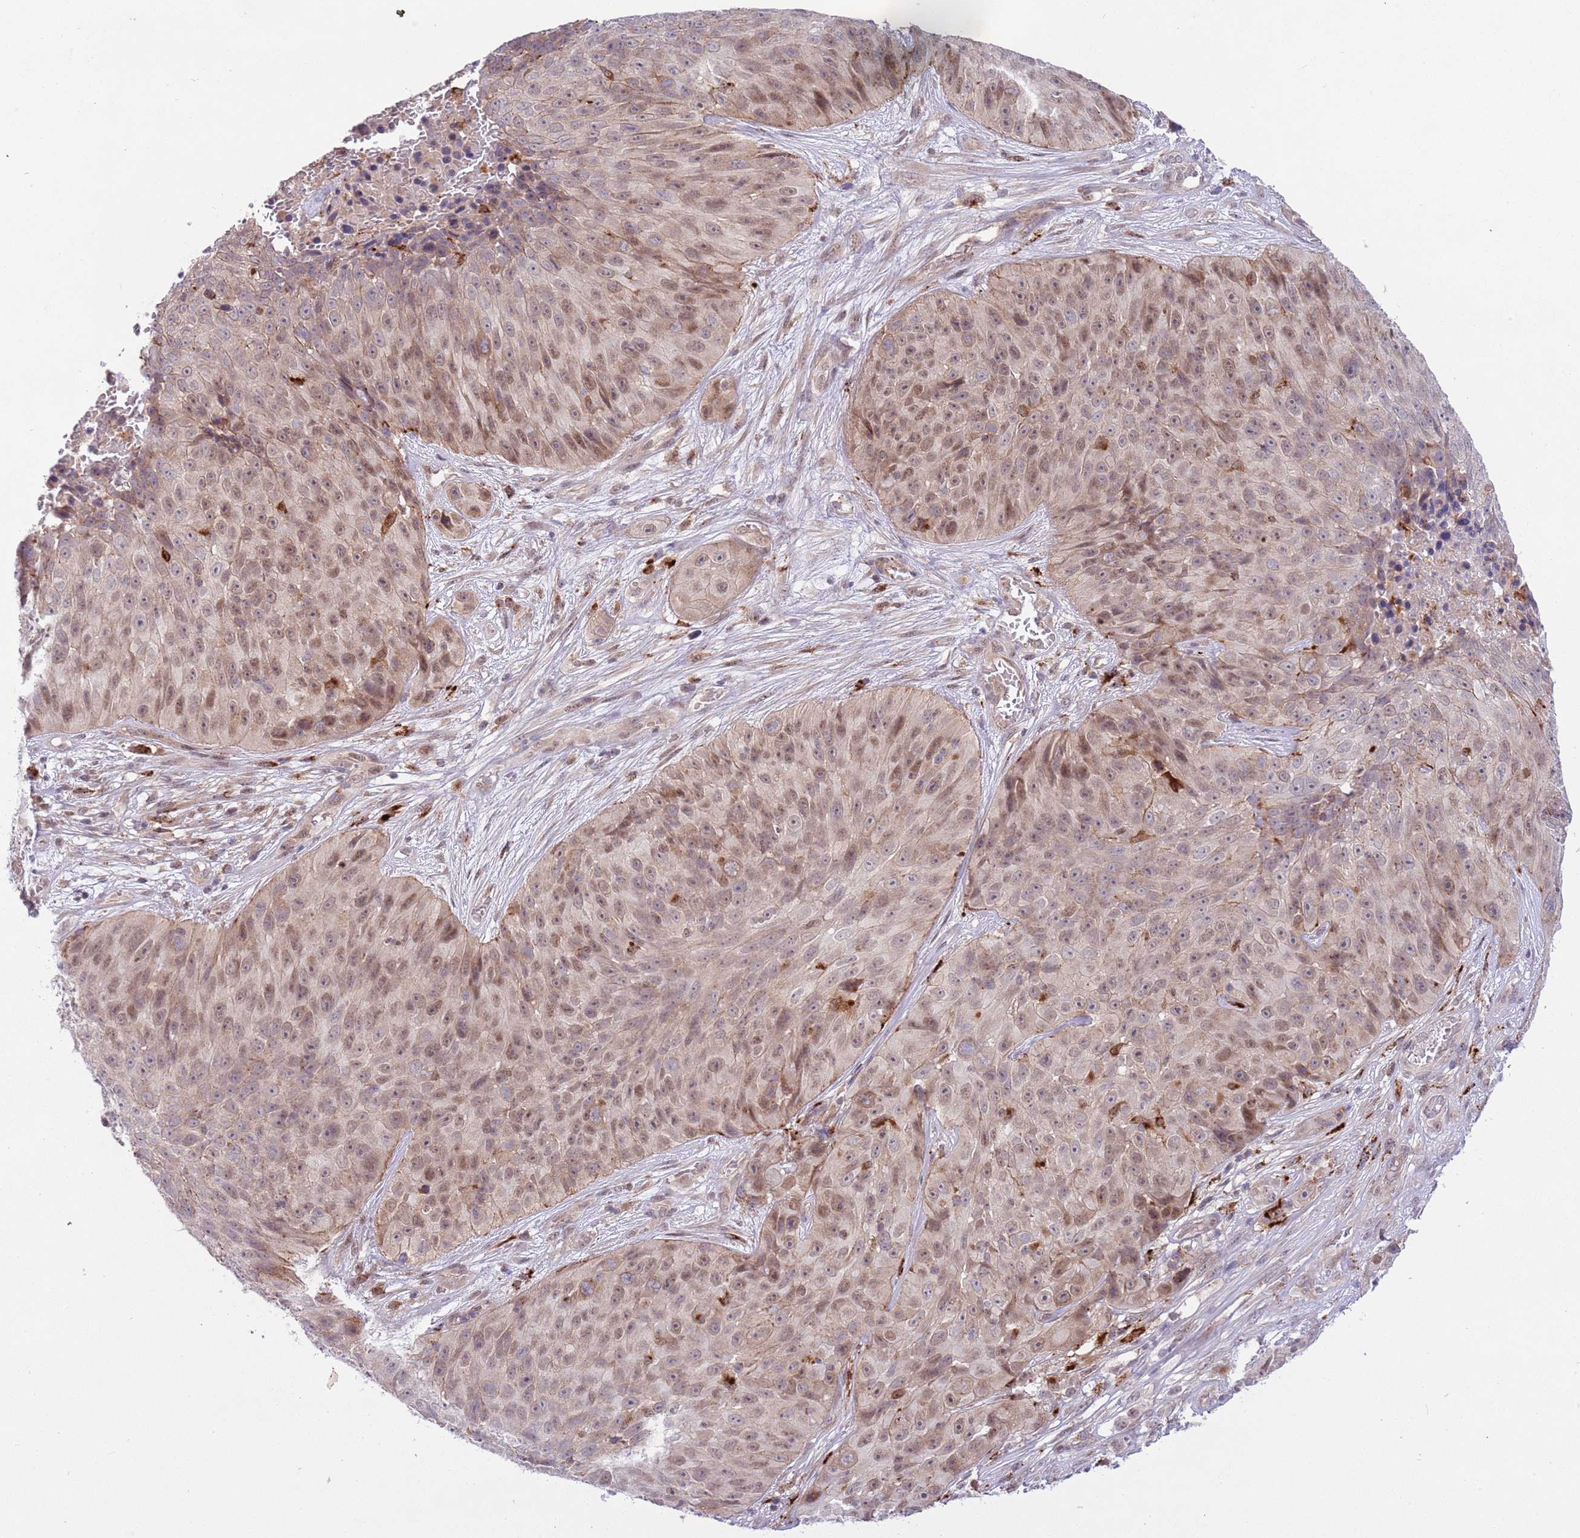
{"staining": {"intensity": "weak", "quantity": ">75%", "location": "cytoplasmic/membranous,nuclear"}, "tissue": "skin cancer", "cell_type": "Tumor cells", "image_type": "cancer", "snomed": [{"axis": "morphology", "description": "Squamous cell carcinoma, NOS"}, {"axis": "topography", "description": "Skin"}], "caption": "Skin cancer was stained to show a protein in brown. There is low levels of weak cytoplasmic/membranous and nuclear staining in about >75% of tumor cells.", "gene": "TRIM27", "patient": {"sex": "female", "age": 87}}